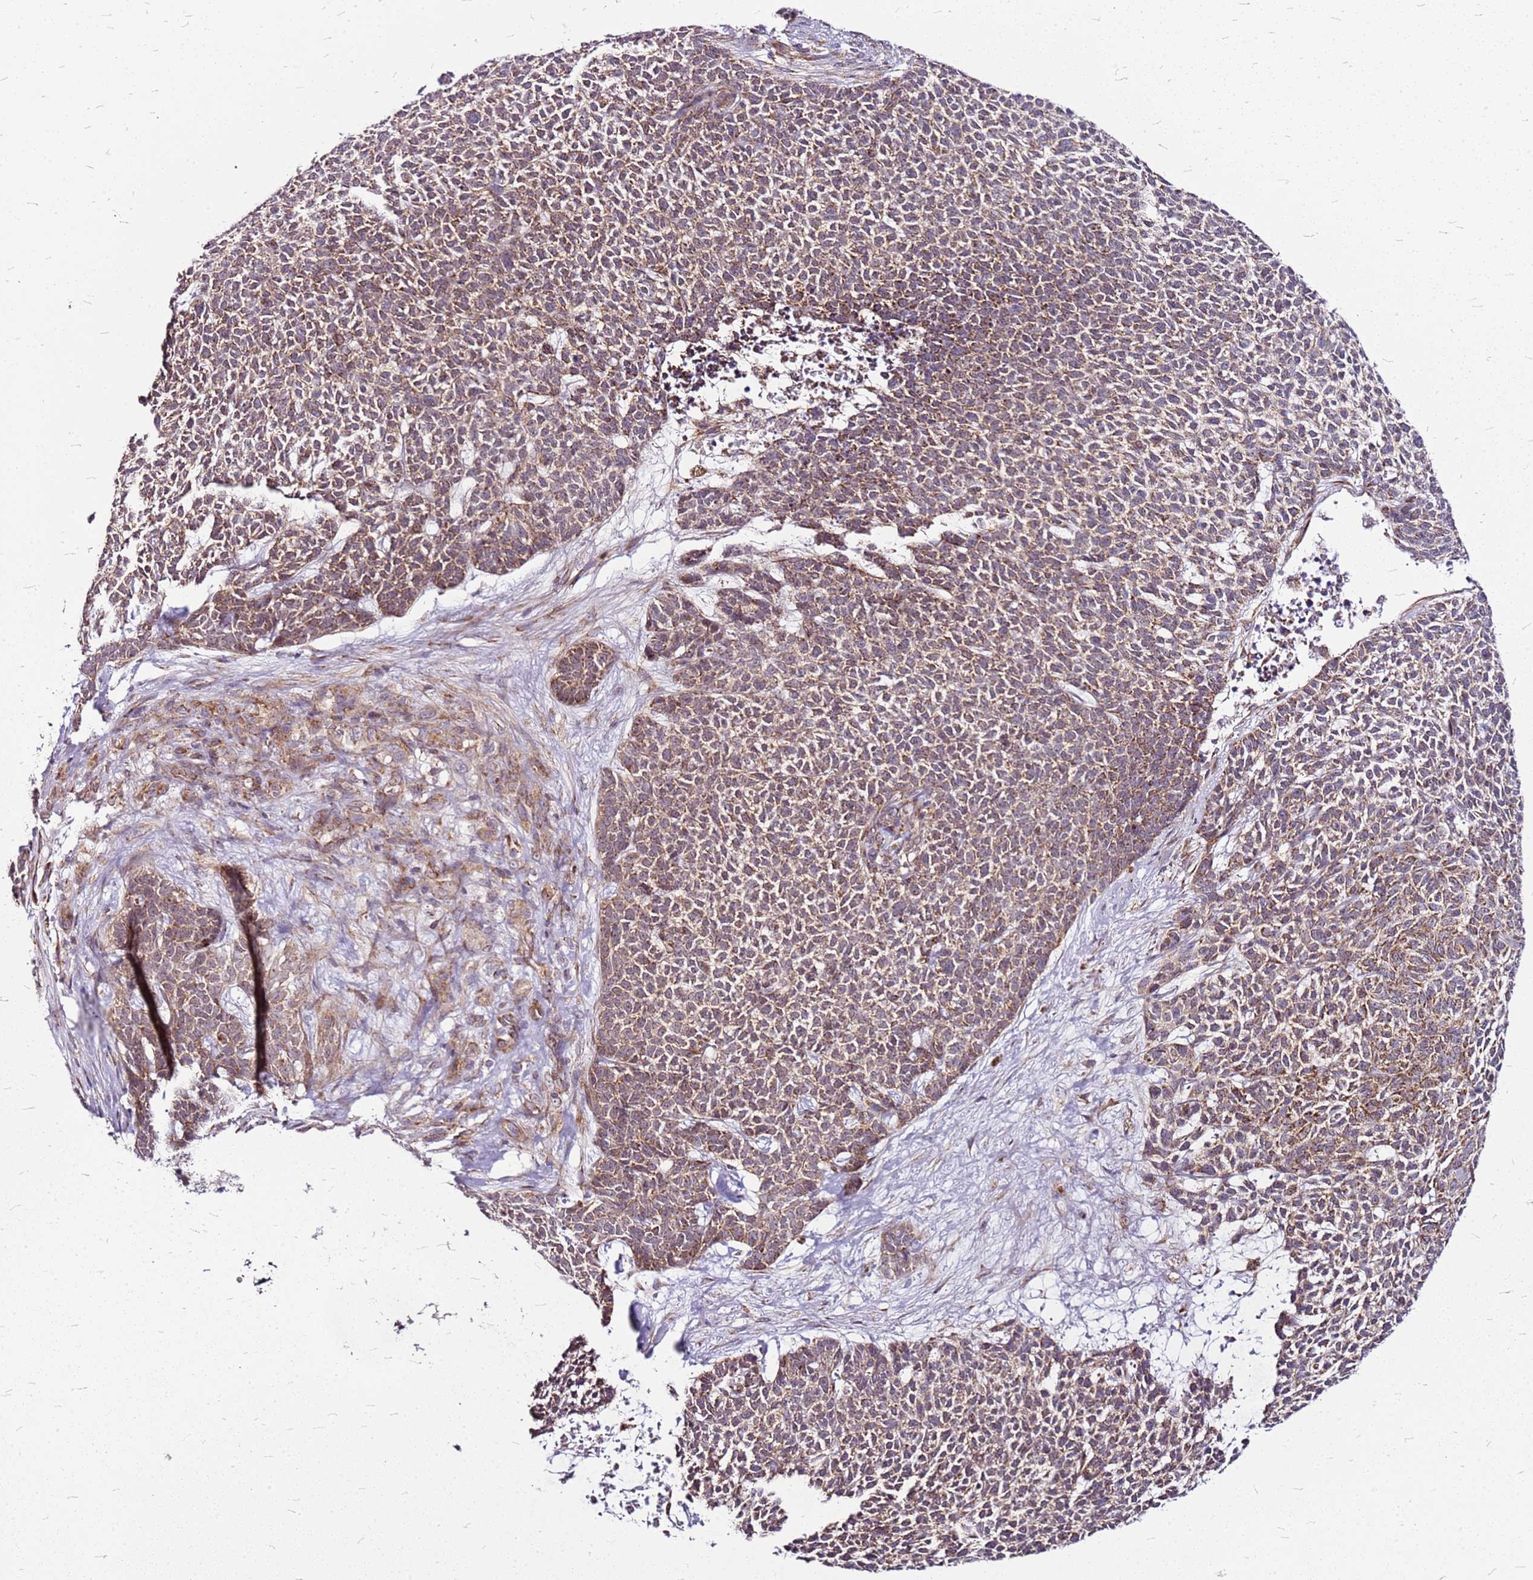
{"staining": {"intensity": "moderate", "quantity": ">75%", "location": "cytoplasmic/membranous"}, "tissue": "skin cancer", "cell_type": "Tumor cells", "image_type": "cancer", "snomed": [{"axis": "morphology", "description": "Basal cell carcinoma"}, {"axis": "topography", "description": "Skin"}], "caption": "Basal cell carcinoma (skin) tissue demonstrates moderate cytoplasmic/membranous staining in about >75% of tumor cells, visualized by immunohistochemistry.", "gene": "OR51T1", "patient": {"sex": "female", "age": 84}}